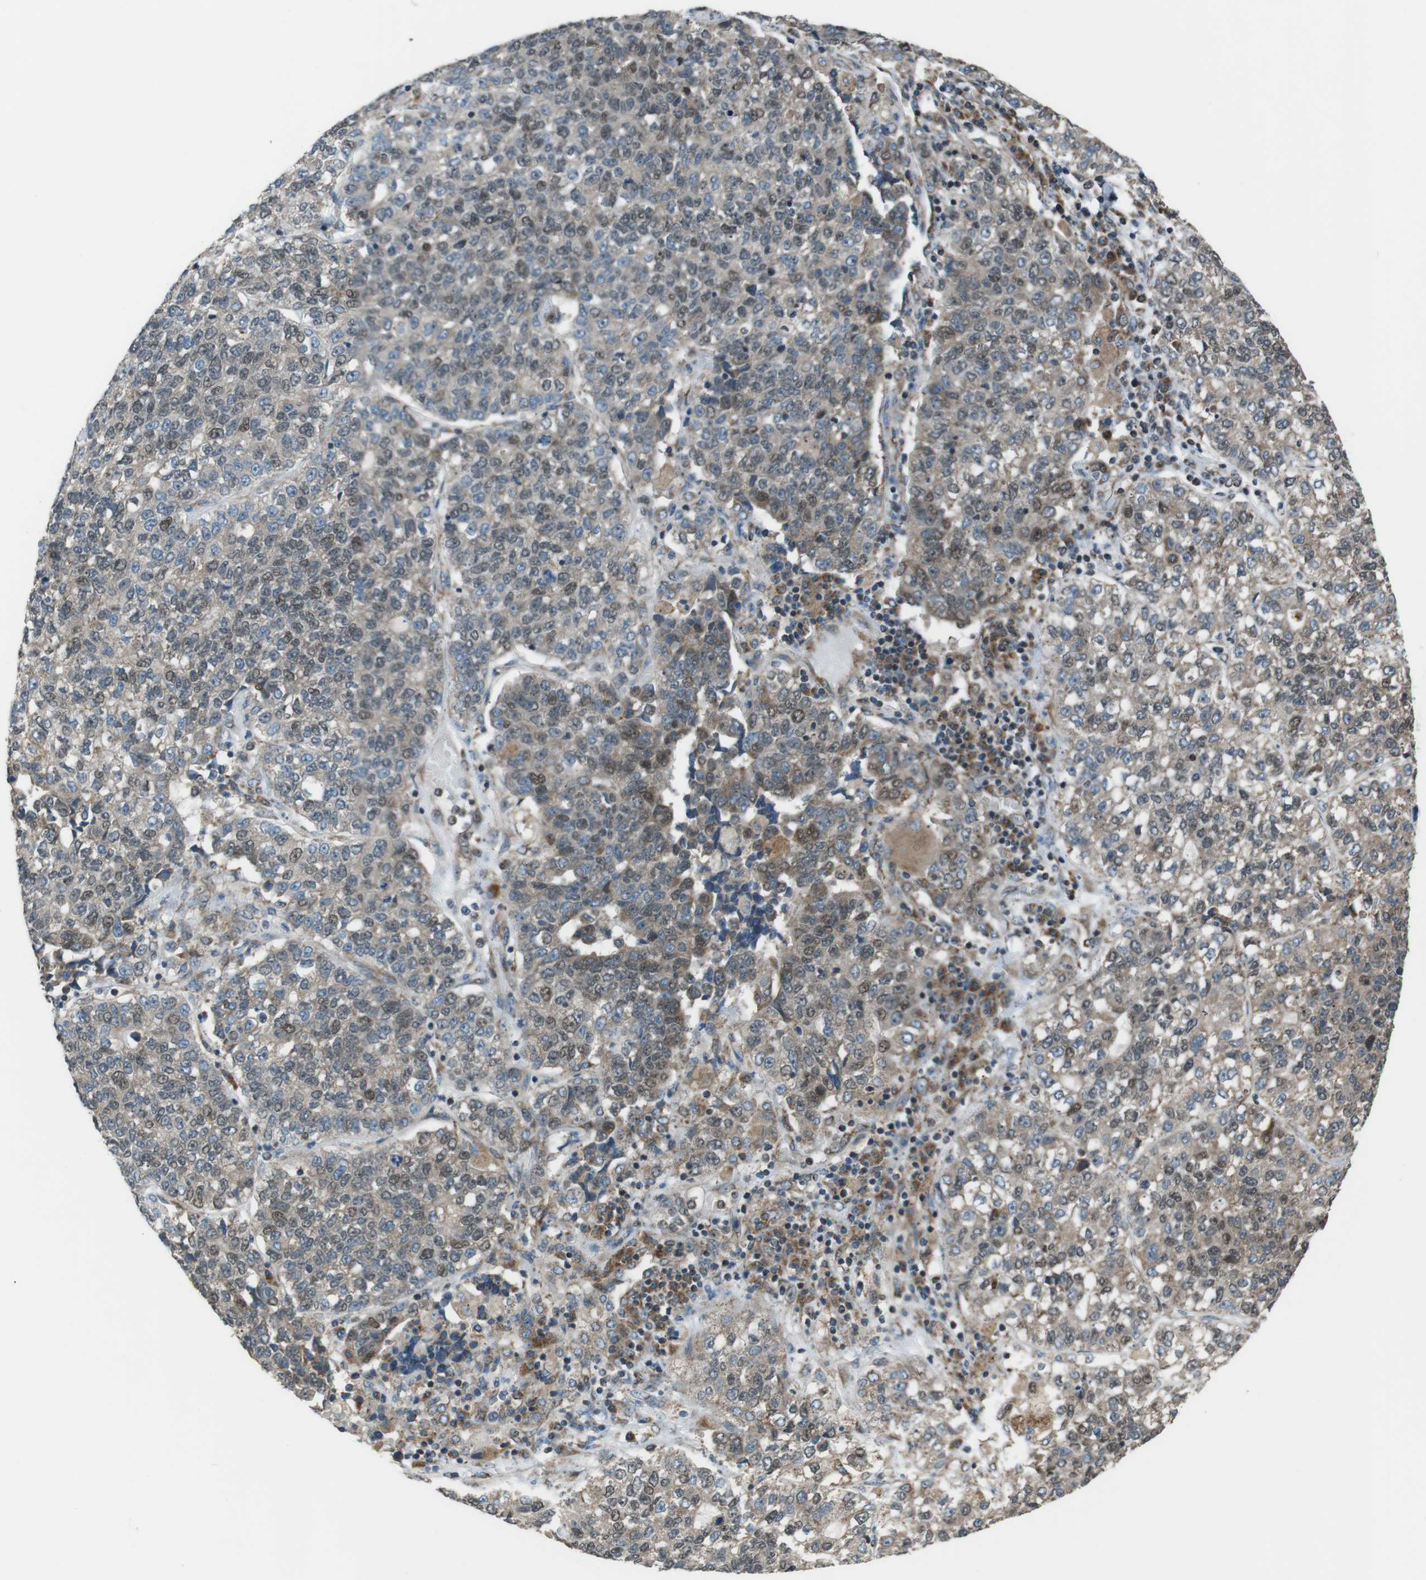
{"staining": {"intensity": "weak", "quantity": "25%-75%", "location": "cytoplasmic/membranous,nuclear"}, "tissue": "lung cancer", "cell_type": "Tumor cells", "image_type": "cancer", "snomed": [{"axis": "morphology", "description": "Adenocarcinoma, NOS"}, {"axis": "topography", "description": "Lung"}], "caption": "This histopathology image displays immunohistochemistry staining of human lung cancer, with low weak cytoplasmic/membranous and nuclear positivity in about 25%-75% of tumor cells.", "gene": "GIMAP8", "patient": {"sex": "male", "age": 49}}